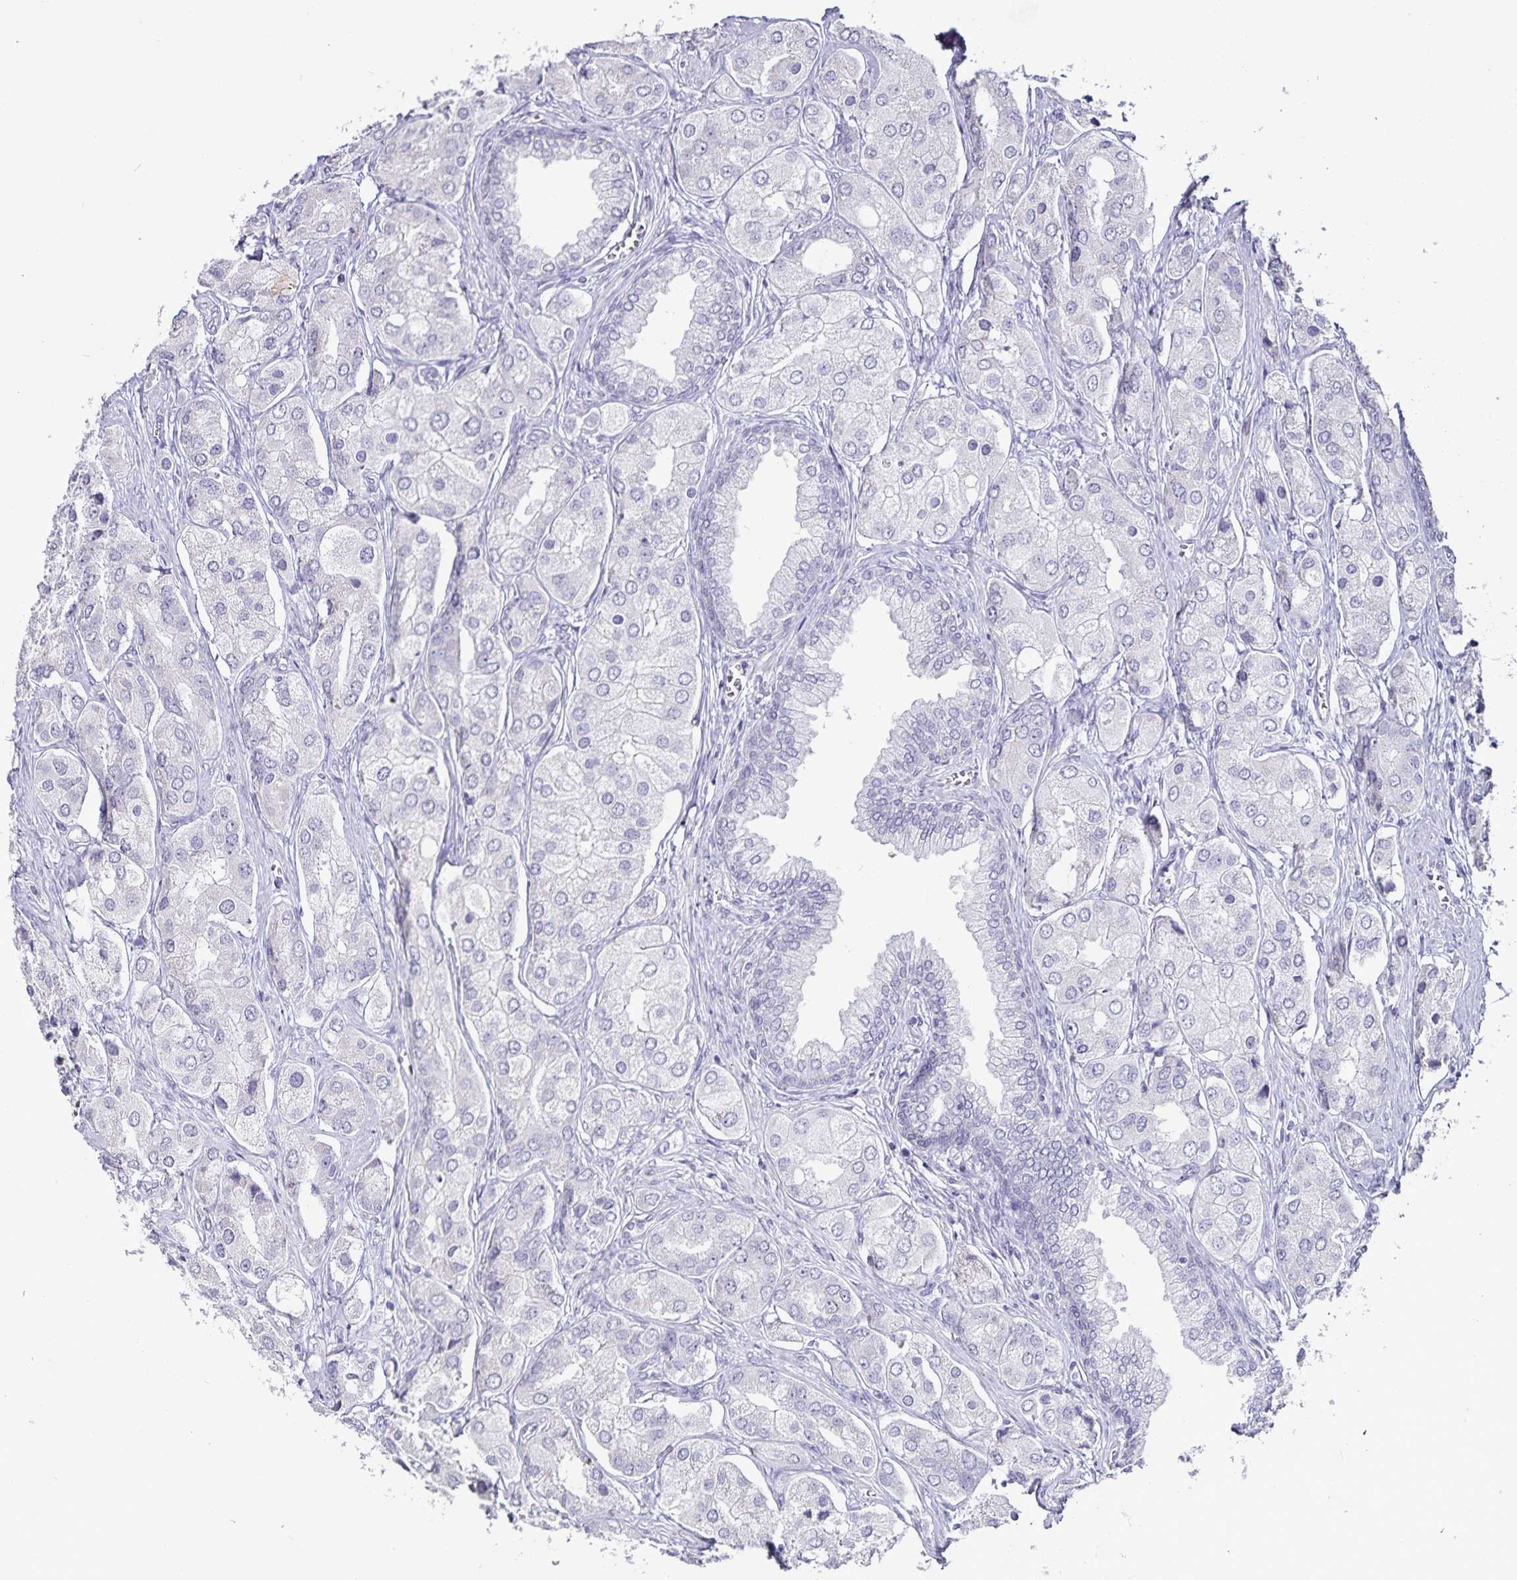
{"staining": {"intensity": "negative", "quantity": "none", "location": "none"}, "tissue": "prostate cancer", "cell_type": "Tumor cells", "image_type": "cancer", "snomed": [{"axis": "morphology", "description": "Adenocarcinoma, Low grade"}, {"axis": "topography", "description": "Prostate"}], "caption": "IHC of prostate cancer (low-grade adenocarcinoma) demonstrates no staining in tumor cells.", "gene": "CA12", "patient": {"sex": "male", "age": 69}}